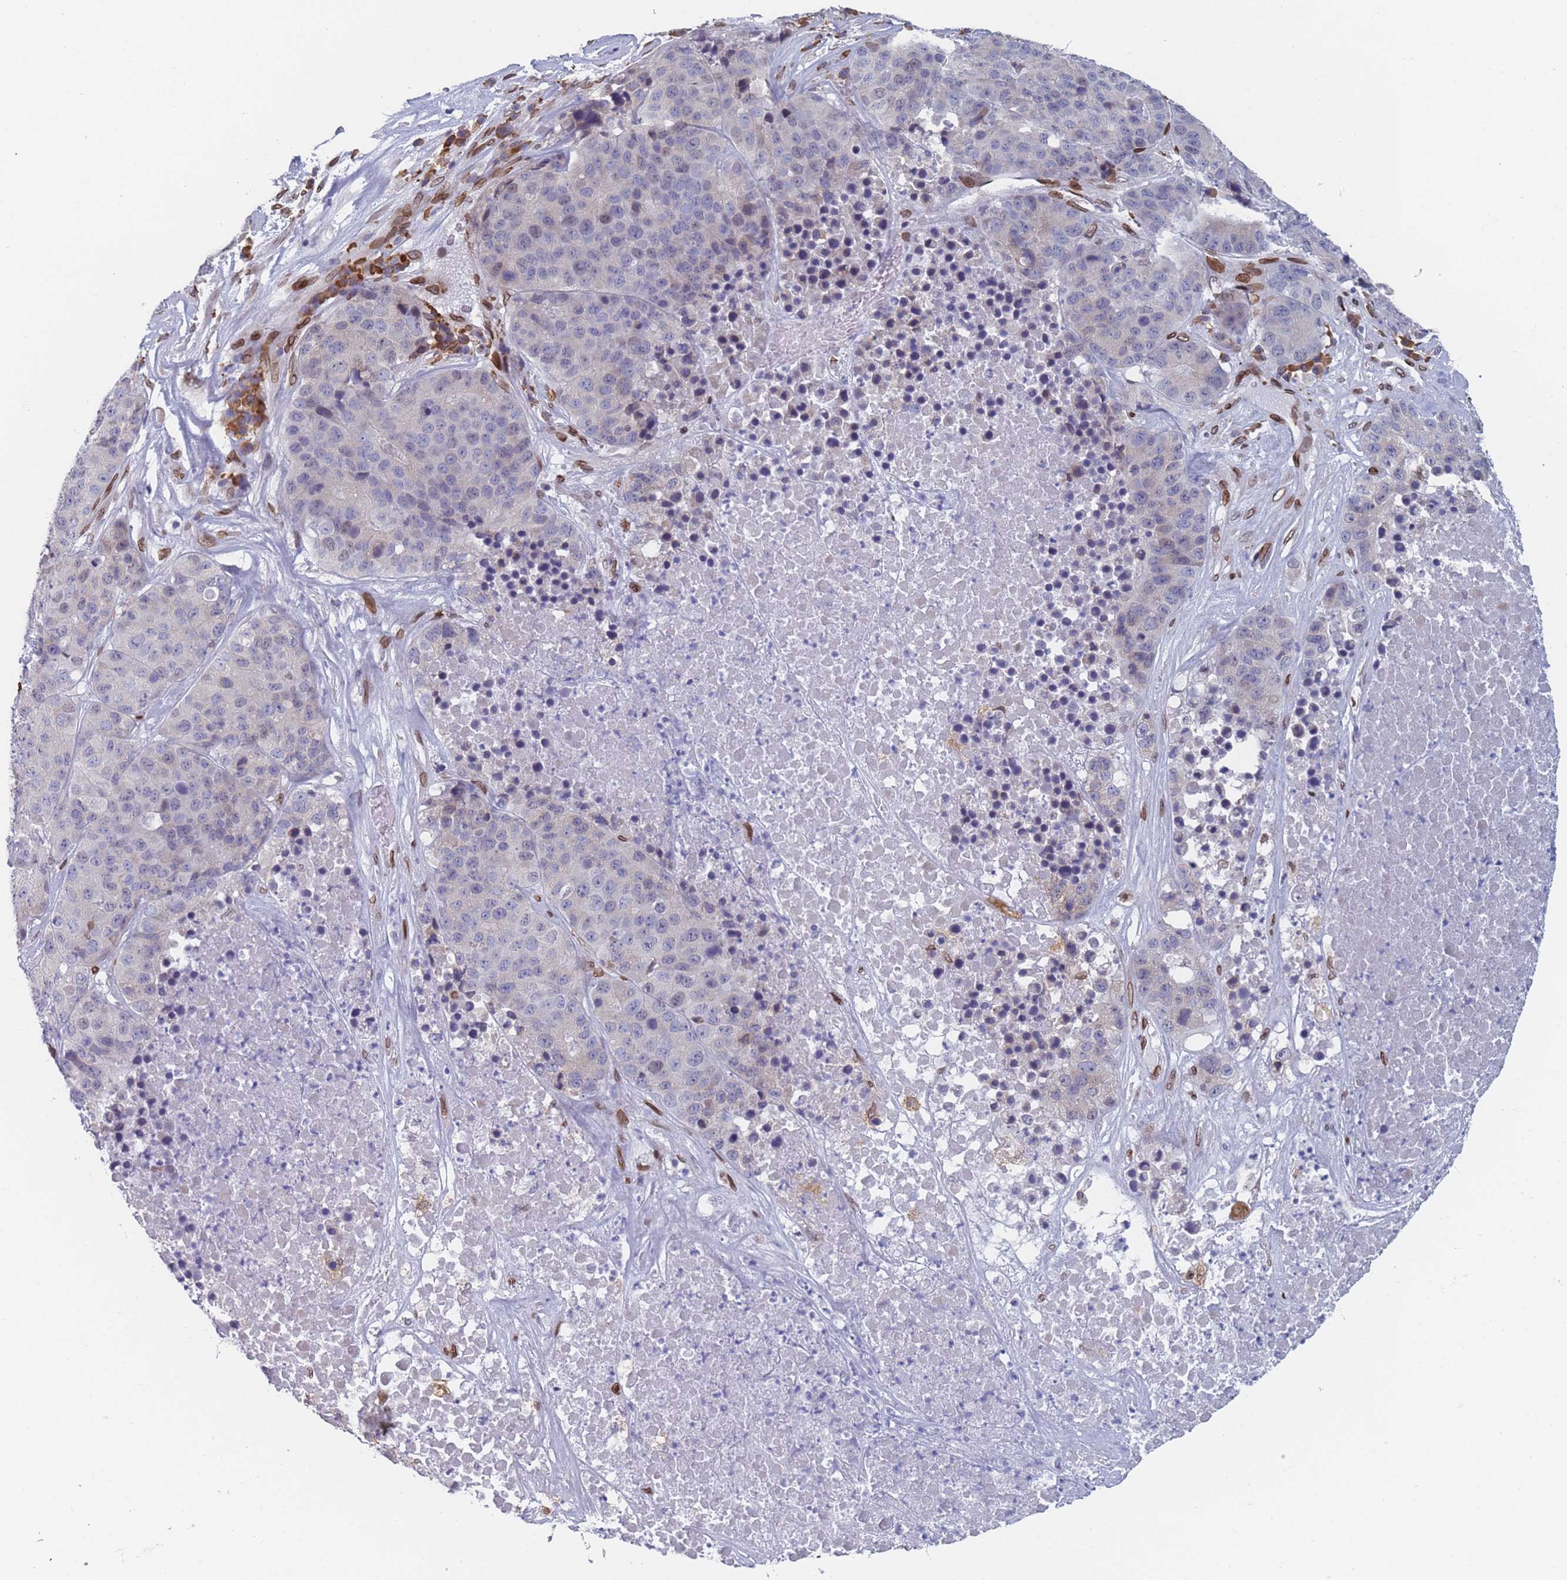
{"staining": {"intensity": "negative", "quantity": "none", "location": "none"}, "tissue": "stomach cancer", "cell_type": "Tumor cells", "image_type": "cancer", "snomed": [{"axis": "morphology", "description": "Adenocarcinoma, NOS"}, {"axis": "topography", "description": "Stomach"}], "caption": "Immunohistochemical staining of human stomach cancer (adenocarcinoma) exhibits no significant staining in tumor cells.", "gene": "ZBTB1", "patient": {"sex": "male", "age": 71}}